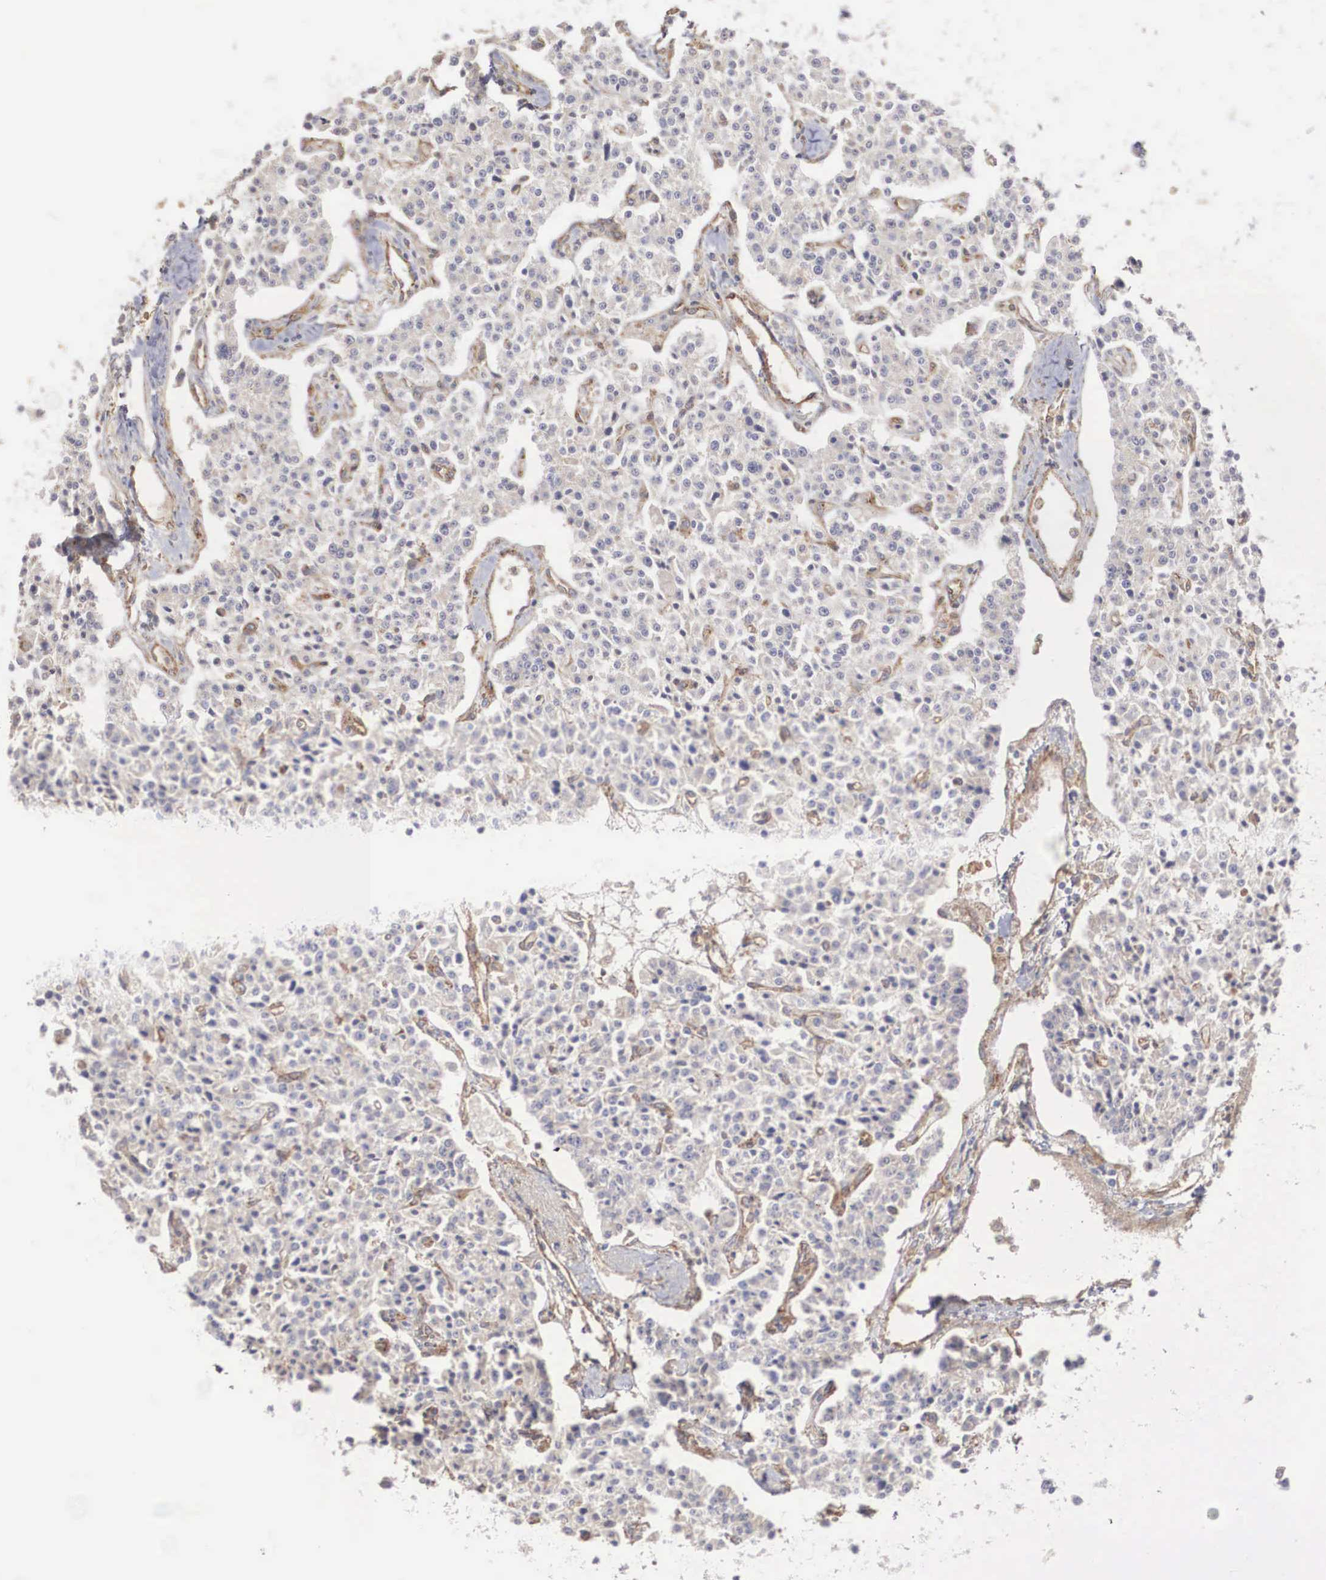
{"staining": {"intensity": "weak", "quantity": ">75%", "location": "cytoplasmic/membranous"}, "tissue": "carcinoid", "cell_type": "Tumor cells", "image_type": "cancer", "snomed": [{"axis": "morphology", "description": "Carcinoid, malignant, NOS"}, {"axis": "topography", "description": "Stomach"}], "caption": "Protein staining reveals weak cytoplasmic/membranous positivity in about >75% of tumor cells in carcinoid.", "gene": "ARMCX4", "patient": {"sex": "female", "age": 76}}